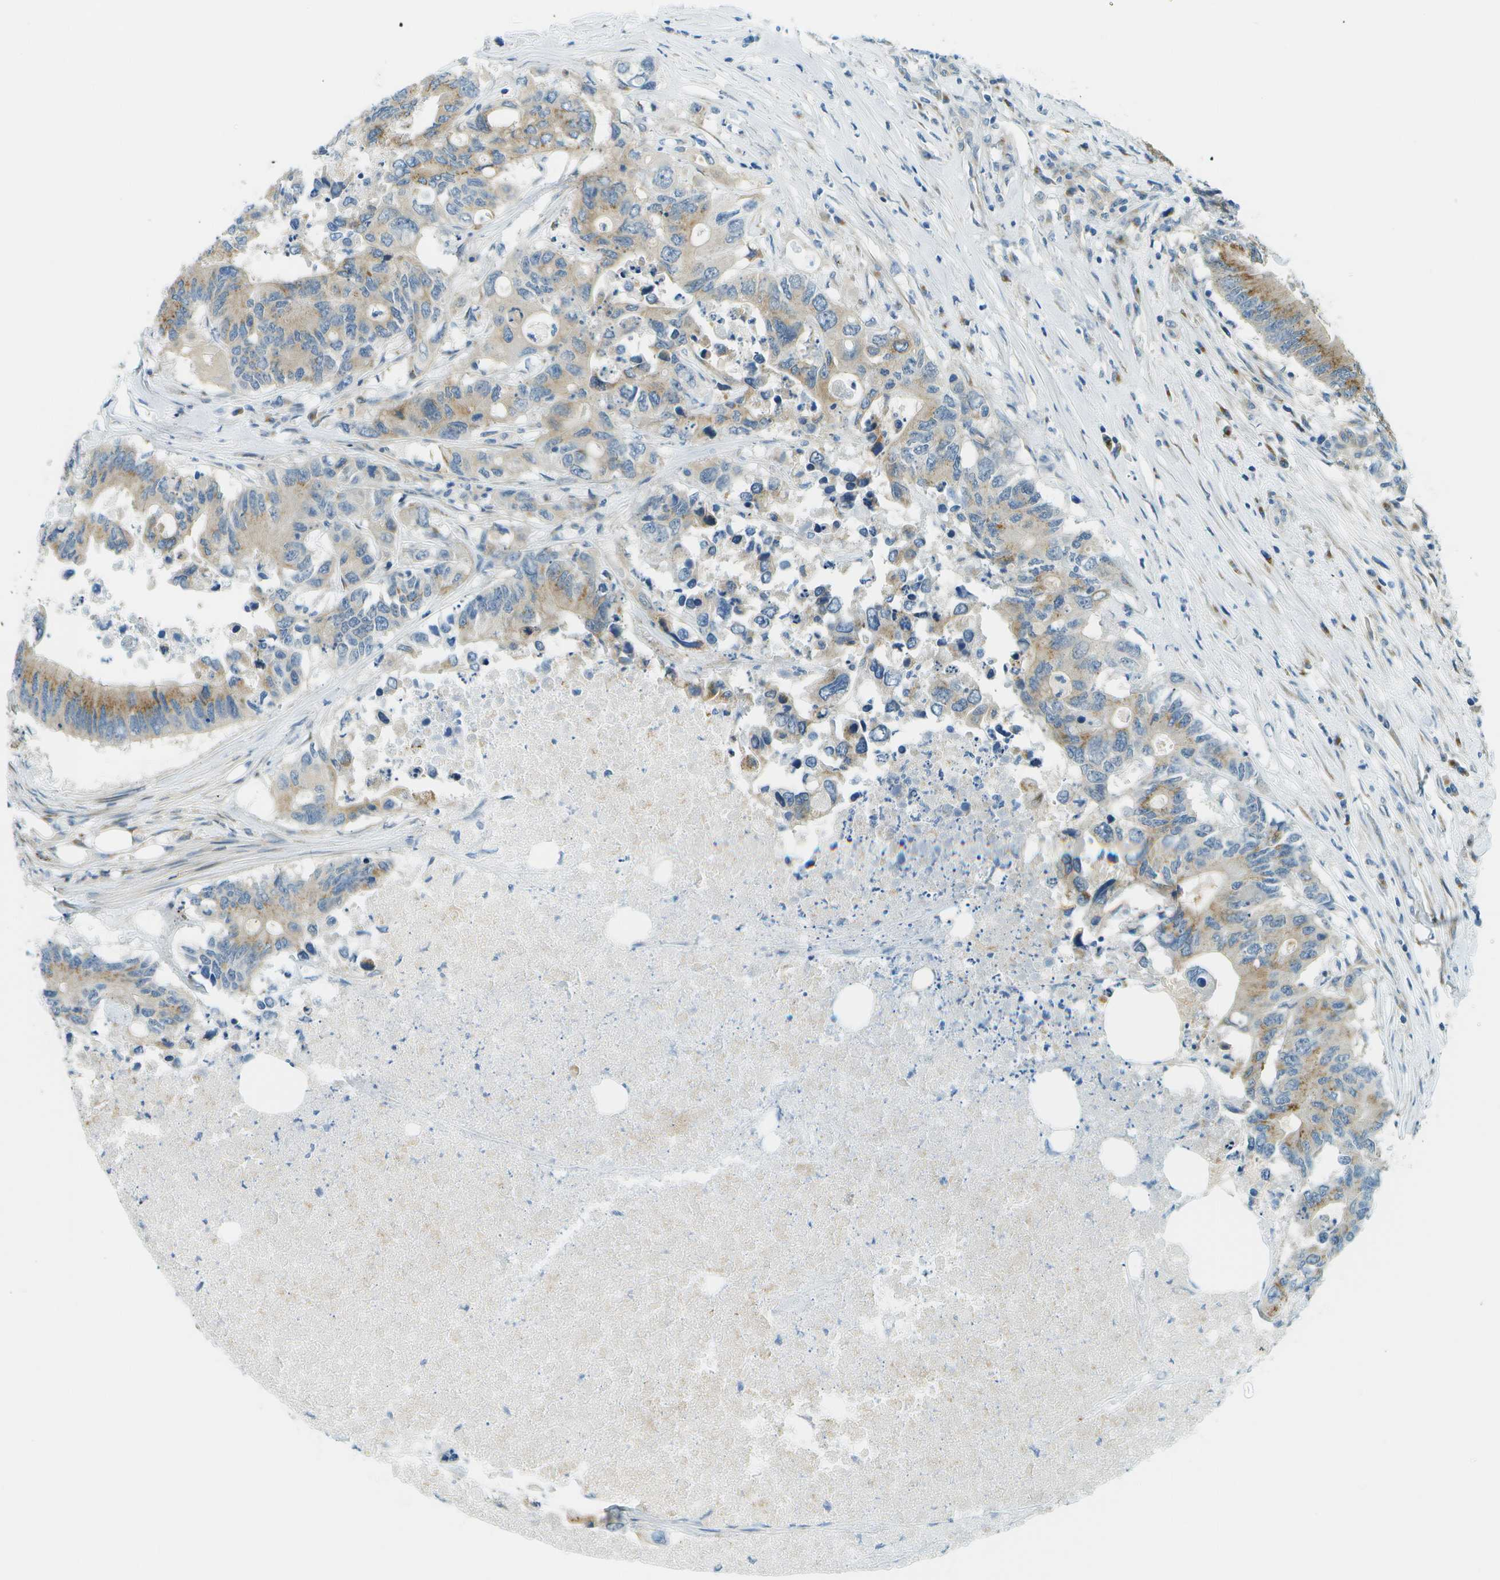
{"staining": {"intensity": "moderate", "quantity": ">75%", "location": "cytoplasmic/membranous"}, "tissue": "colorectal cancer", "cell_type": "Tumor cells", "image_type": "cancer", "snomed": [{"axis": "morphology", "description": "Adenocarcinoma, NOS"}, {"axis": "topography", "description": "Colon"}], "caption": "Immunohistochemistry image of colorectal adenocarcinoma stained for a protein (brown), which shows medium levels of moderate cytoplasmic/membranous staining in about >75% of tumor cells.", "gene": "ACBD3", "patient": {"sex": "male", "age": 71}}